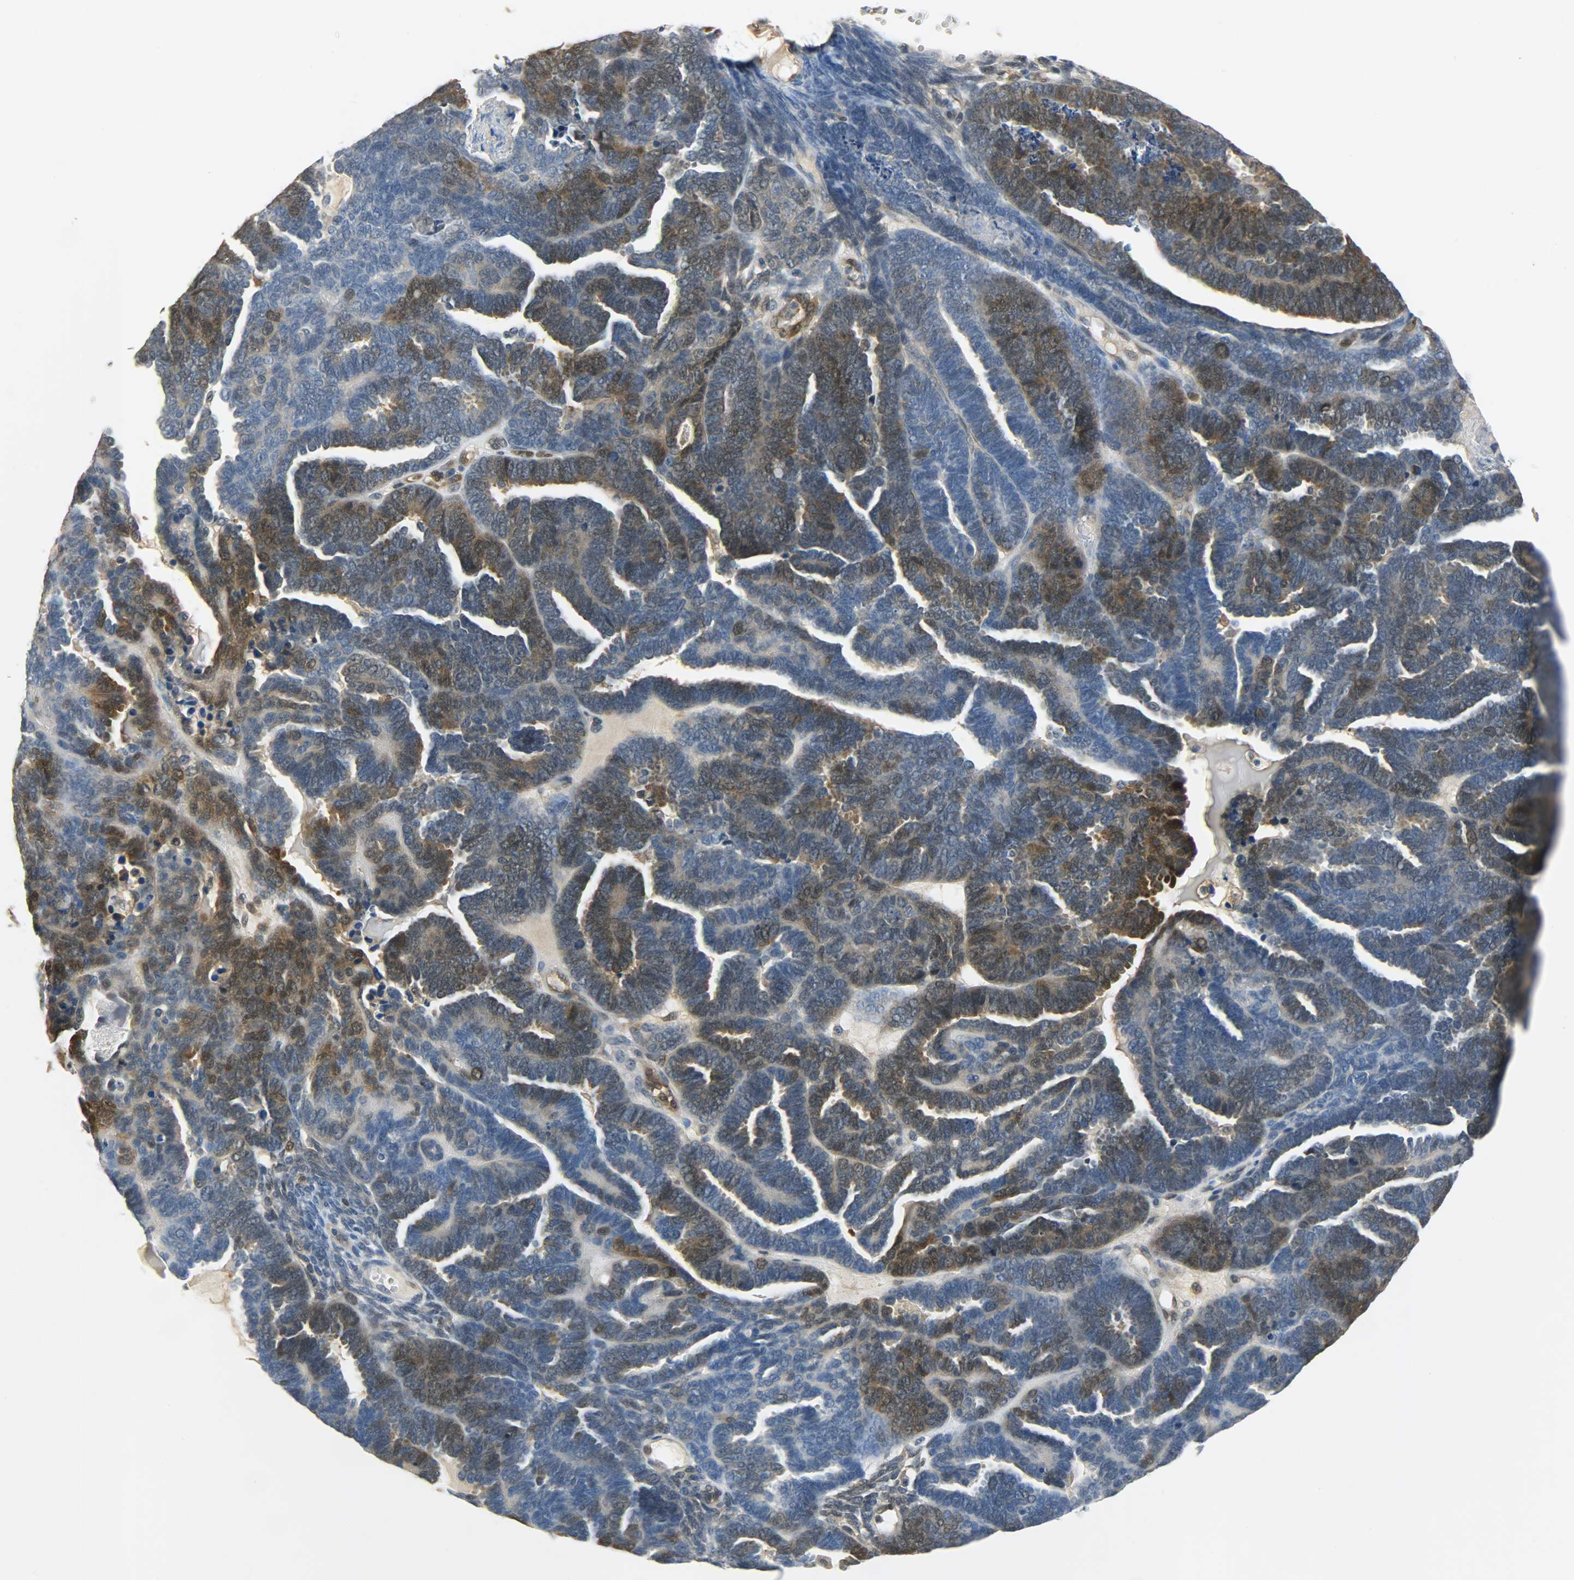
{"staining": {"intensity": "strong", "quantity": "25%-75%", "location": "cytoplasmic/membranous,nuclear"}, "tissue": "endometrial cancer", "cell_type": "Tumor cells", "image_type": "cancer", "snomed": [{"axis": "morphology", "description": "Neoplasm, malignant, NOS"}, {"axis": "topography", "description": "Endometrium"}], "caption": "Human neoplasm (malignant) (endometrial) stained with a brown dye reveals strong cytoplasmic/membranous and nuclear positive positivity in about 25%-75% of tumor cells.", "gene": "EIF4EBP1", "patient": {"sex": "female", "age": 74}}